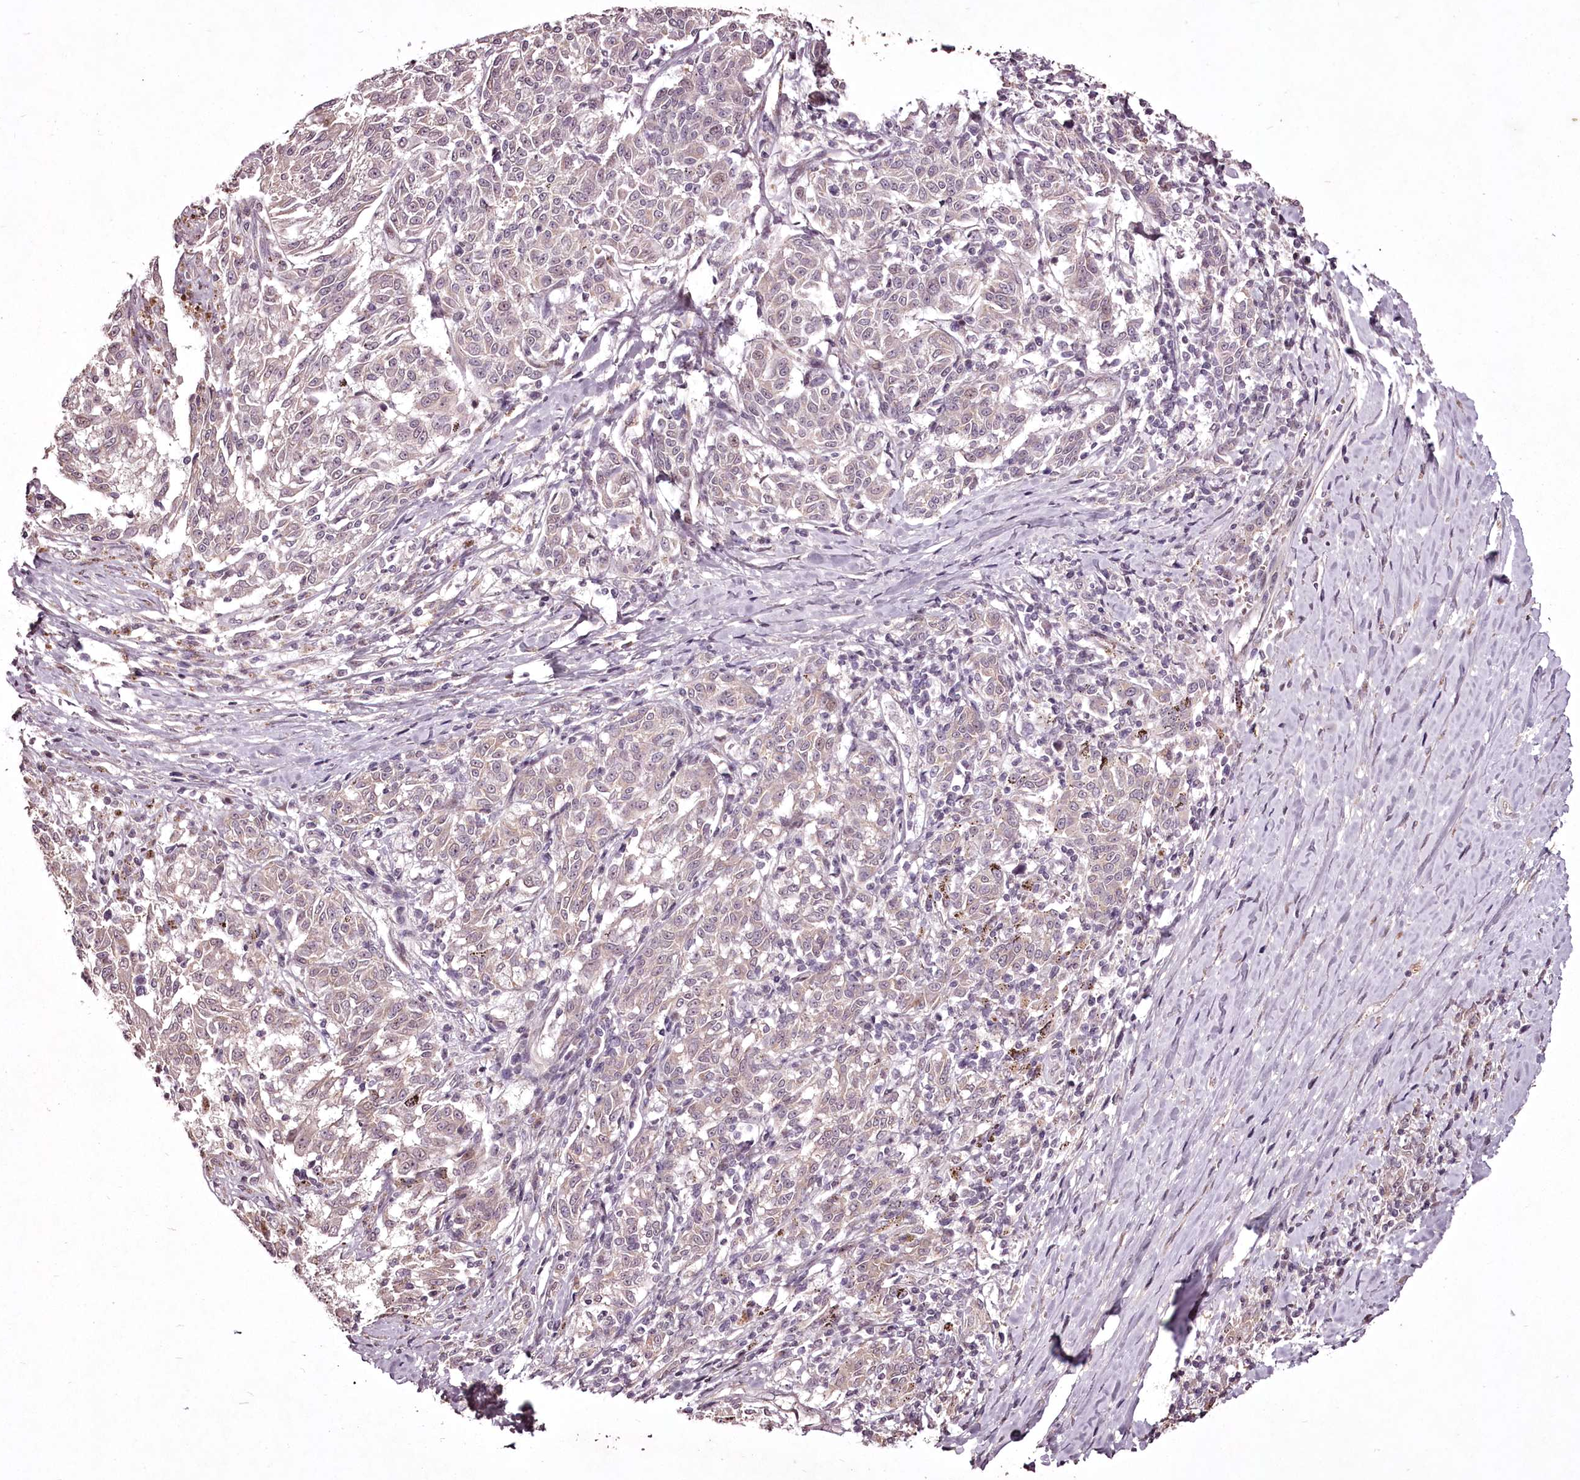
{"staining": {"intensity": "negative", "quantity": "none", "location": "none"}, "tissue": "melanoma", "cell_type": "Tumor cells", "image_type": "cancer", "snomed": [{"axis": "morphology", "description": "Malignant melanoma, NOS"}, {"axis": "topography", "description": "Skin"}], "caption": "Tumor cells are negative for brown protein staining in melanoma.", "gene": "ADRA1D", "patient": {"sex": "female", "age": 72}}